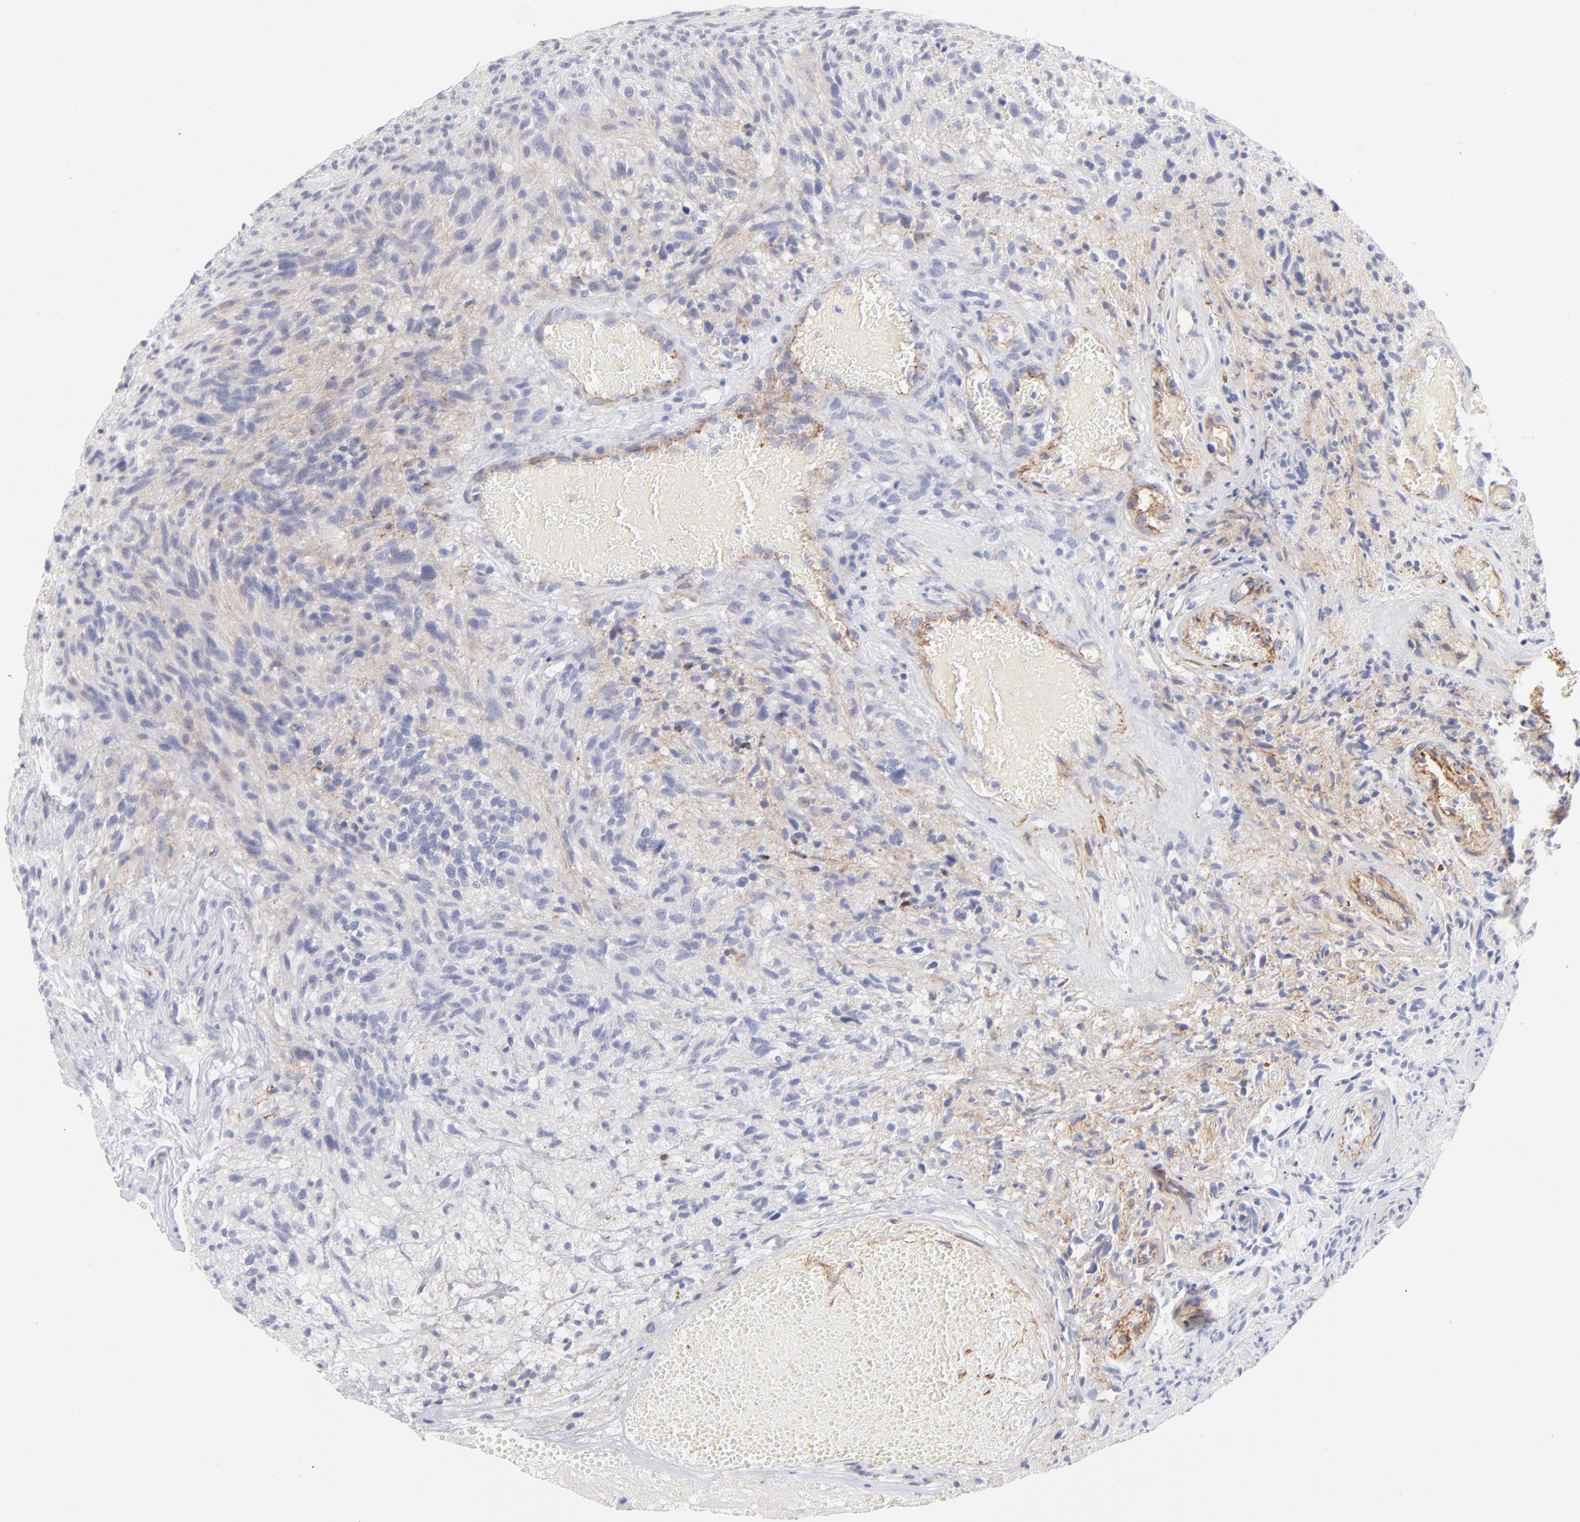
{"staining": {"intensity": "weak", "quantity": "<25%", "location": "cytoplasmic/membranous"}, "tissue": "glioma", "cell_type": "Tumor cells", "image_type": "cancer", "snomed": [{"axis": "morphology", "description": "Normal tissue, NOS"}, {"axis": "morphology", "description": "Glioma, malignant, High grade"}, {"axis": "topography", "description": "Cerebral cortex"}], "caption": "There is no significant positivity in tumor cells of glioma.", "gene": "ACTA2", "patient": {"sex": "male", "age": 75}}